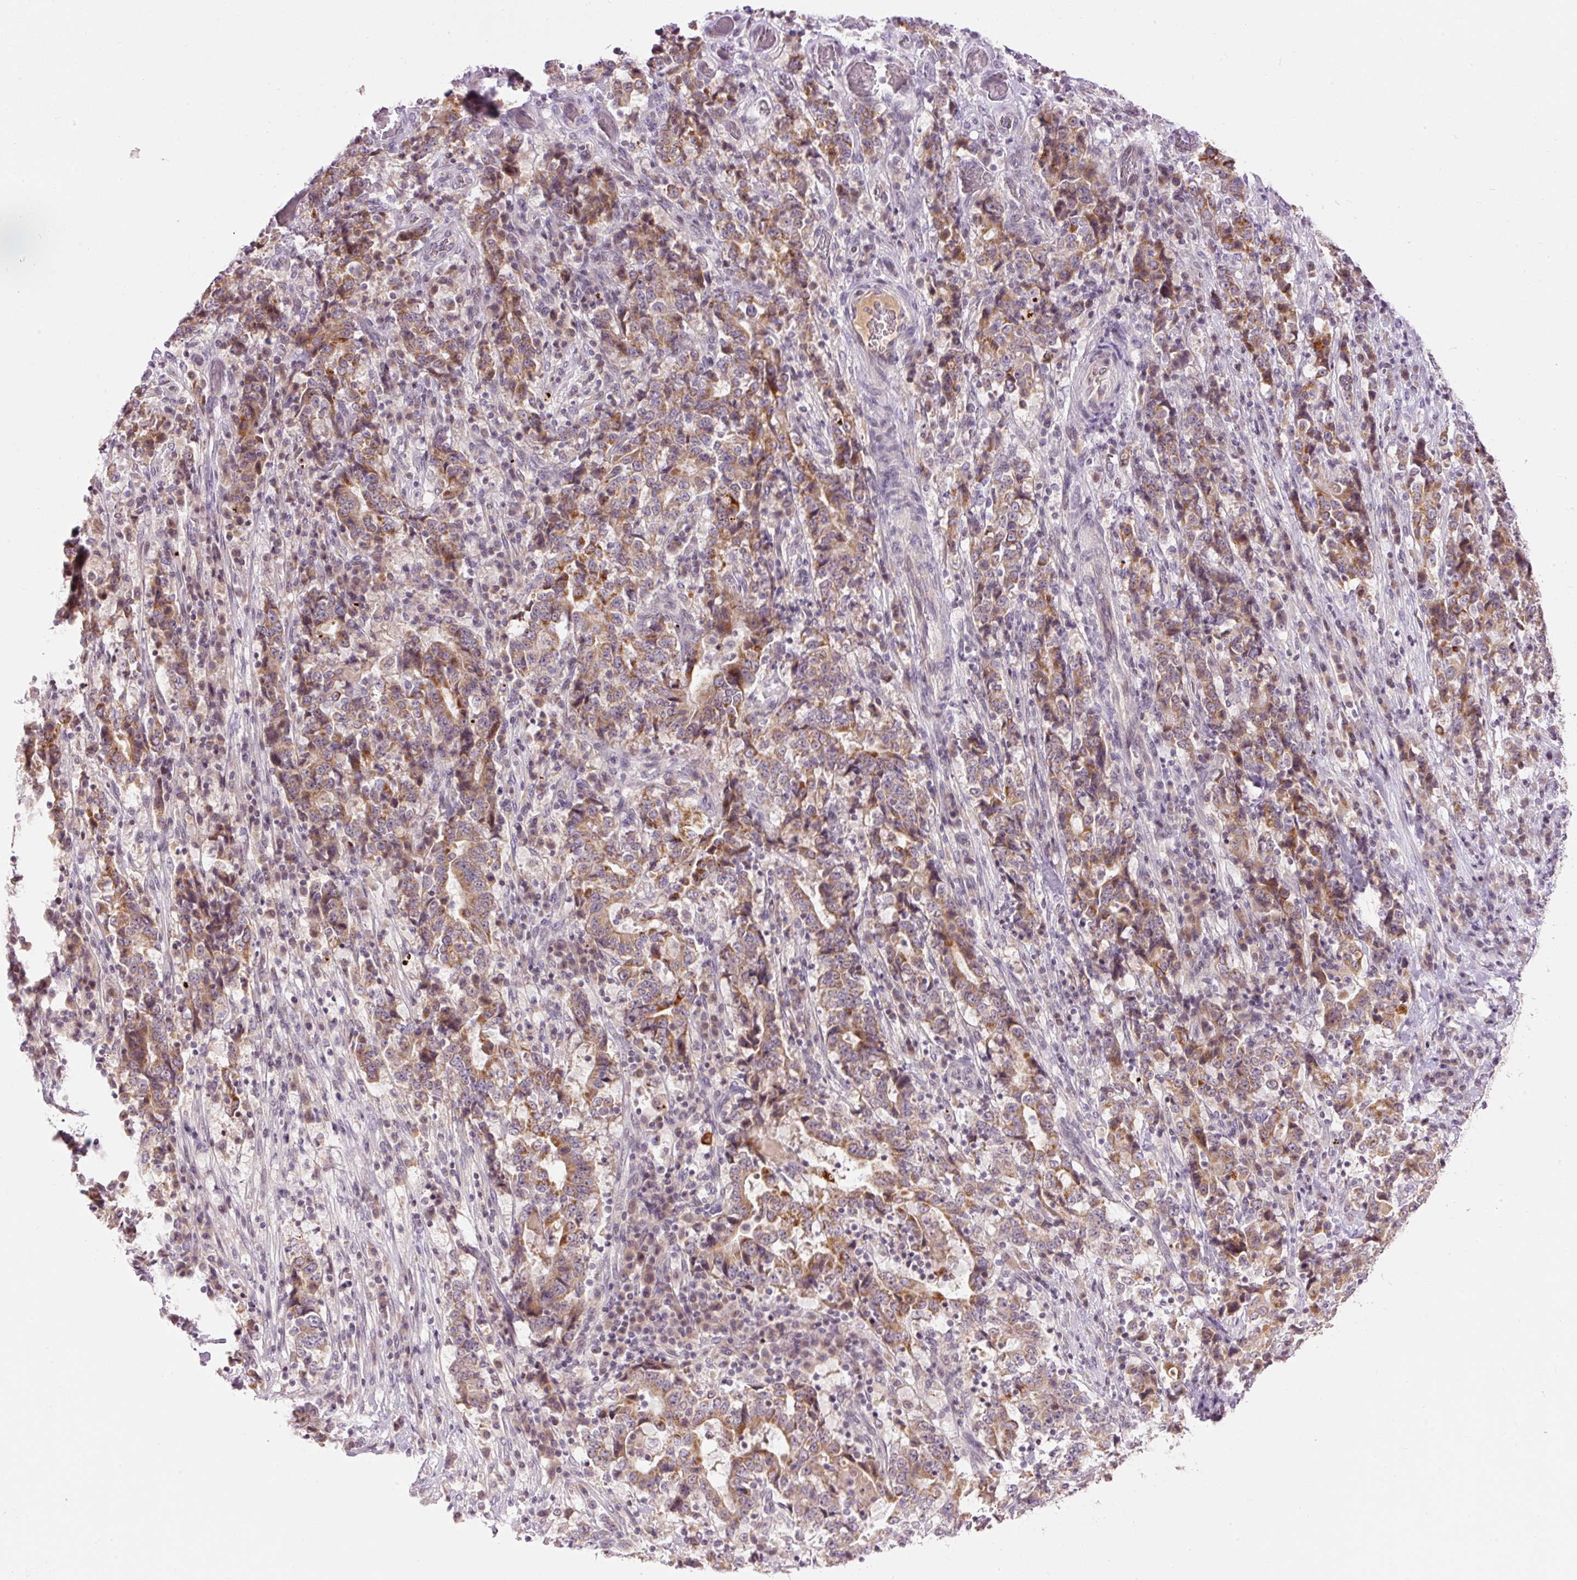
{"staining": {"intensity": "moderate", "quantity": ">75%", "location": "cytoplasmic/membranous"}, "tissue": "stomach cancer", "cell_type": "Tumor cells", "image_type": "cancer", "snomed": [{"axis": "morphology", "description": "Normal tissue, NOS"}, {"axis": "morphology", "description": "Adenocarcinoma, NOS"}, {"axis": "topography", "description": "Stomach, upper"}, {"axis": "topography", "description": "Stomach"}], "caption": "IHC staining of stomach cancer, which displays medium levels of moderate cytoplasmic/membranous staining in about >75% of tumor cells indicating moderate cytoplasmic/membranous protein positivity. The staining was performed using DAB (brown) for protein detection and nuclei were counterstained in hematoxylin (blue).", "gene": "ABHD11", "patient": {"sex": "male", "age": 59}}